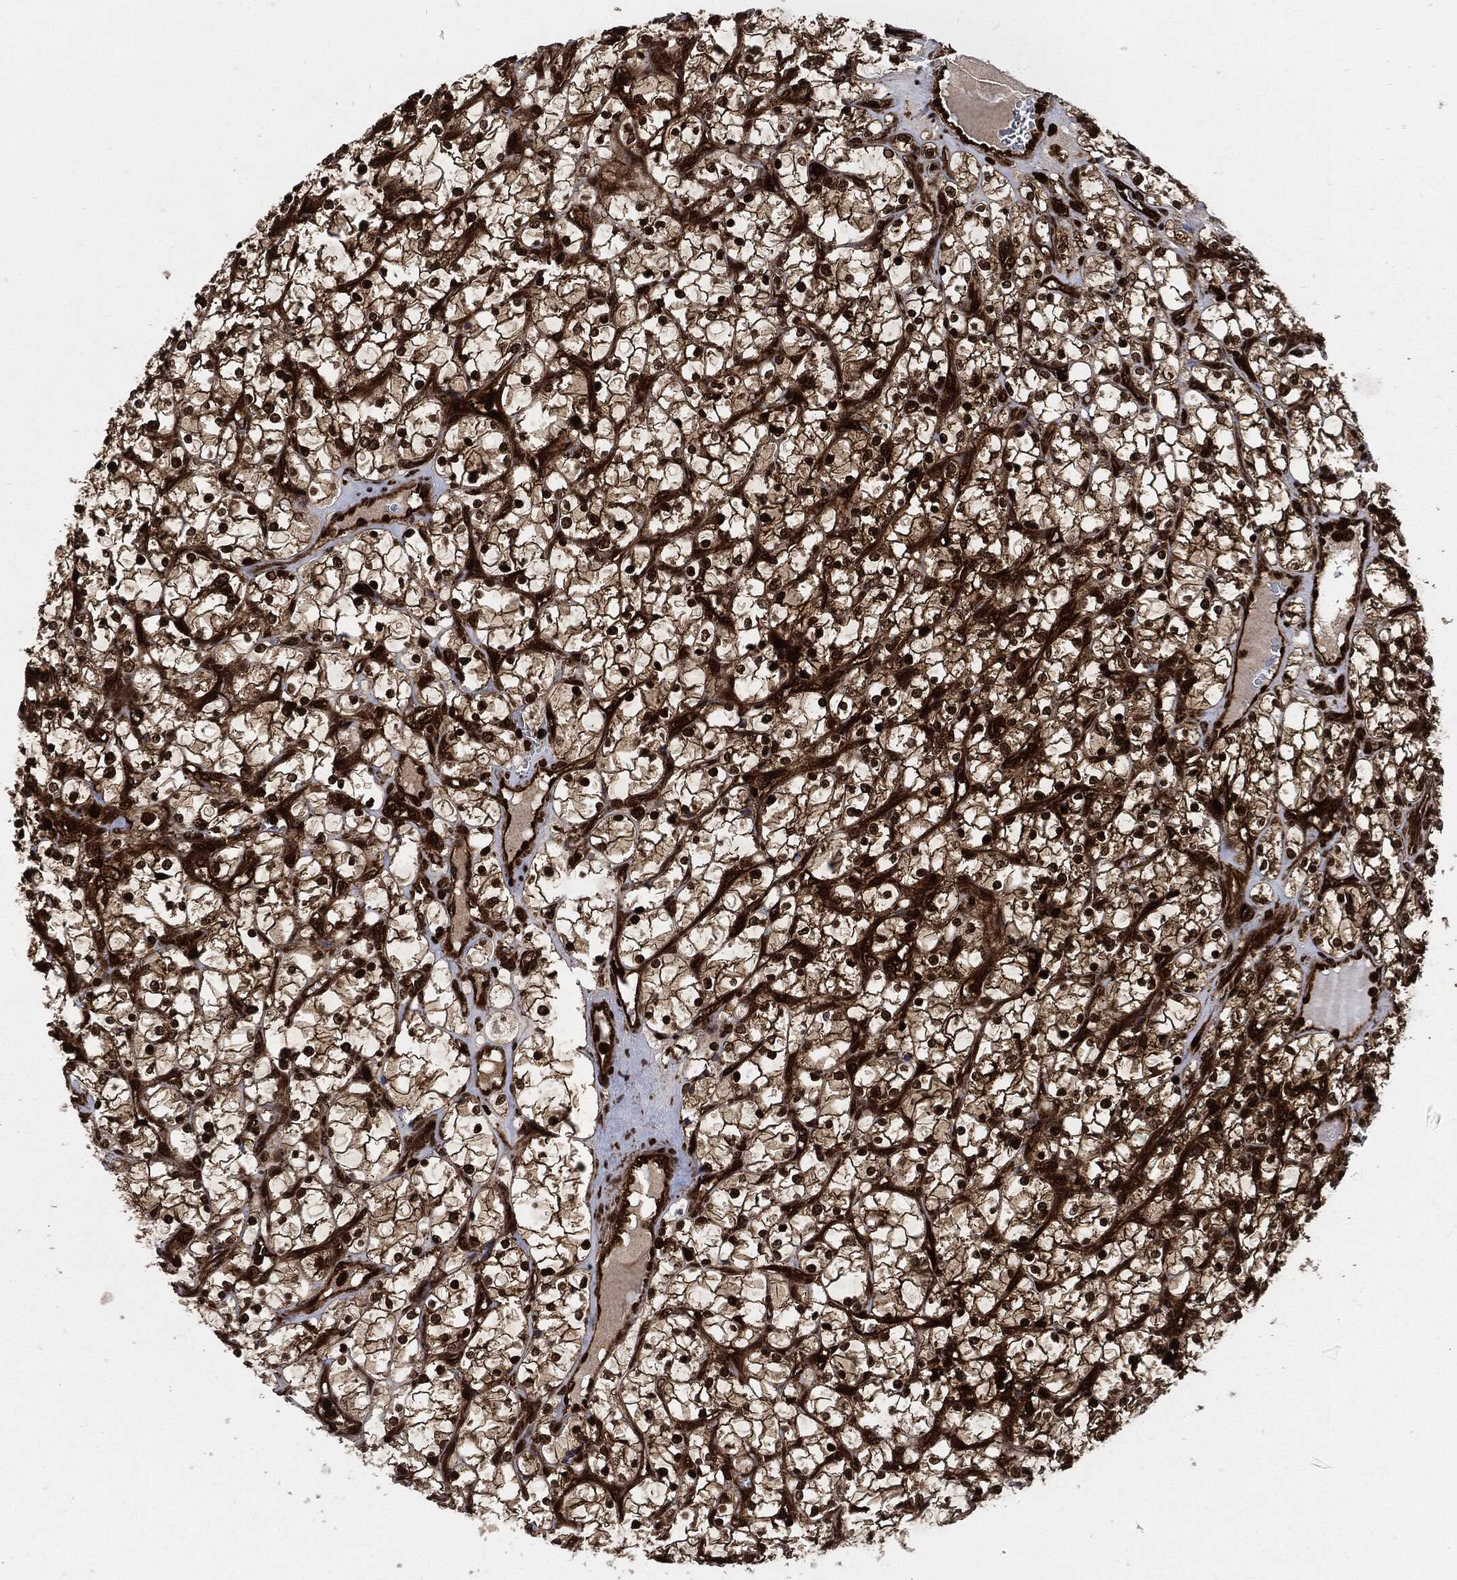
{"staining": {"intensity": "strong", "quantity": ">75%", "location": "cytoplasmic/membranous,nuclear"}, "tissue": "renal cancer", "cell_type": "Tumor cells", "image_type": "cancer", "snomed": [{"axis": "morphology", "description": "Adenocarcinoma, NOS"}, {"axis": "topography", "description": "Kidney"}], "caption": "An IHC photomicrograph of neoplastic tissue is shown. Protein staining in brown highlights strong cytoplasmic/membranous and nuclear positivity in adenocarcinoma (renal) within tumor cells.", "gene": "YWHAB", "patient": {"sex": "female", "age": 69}}